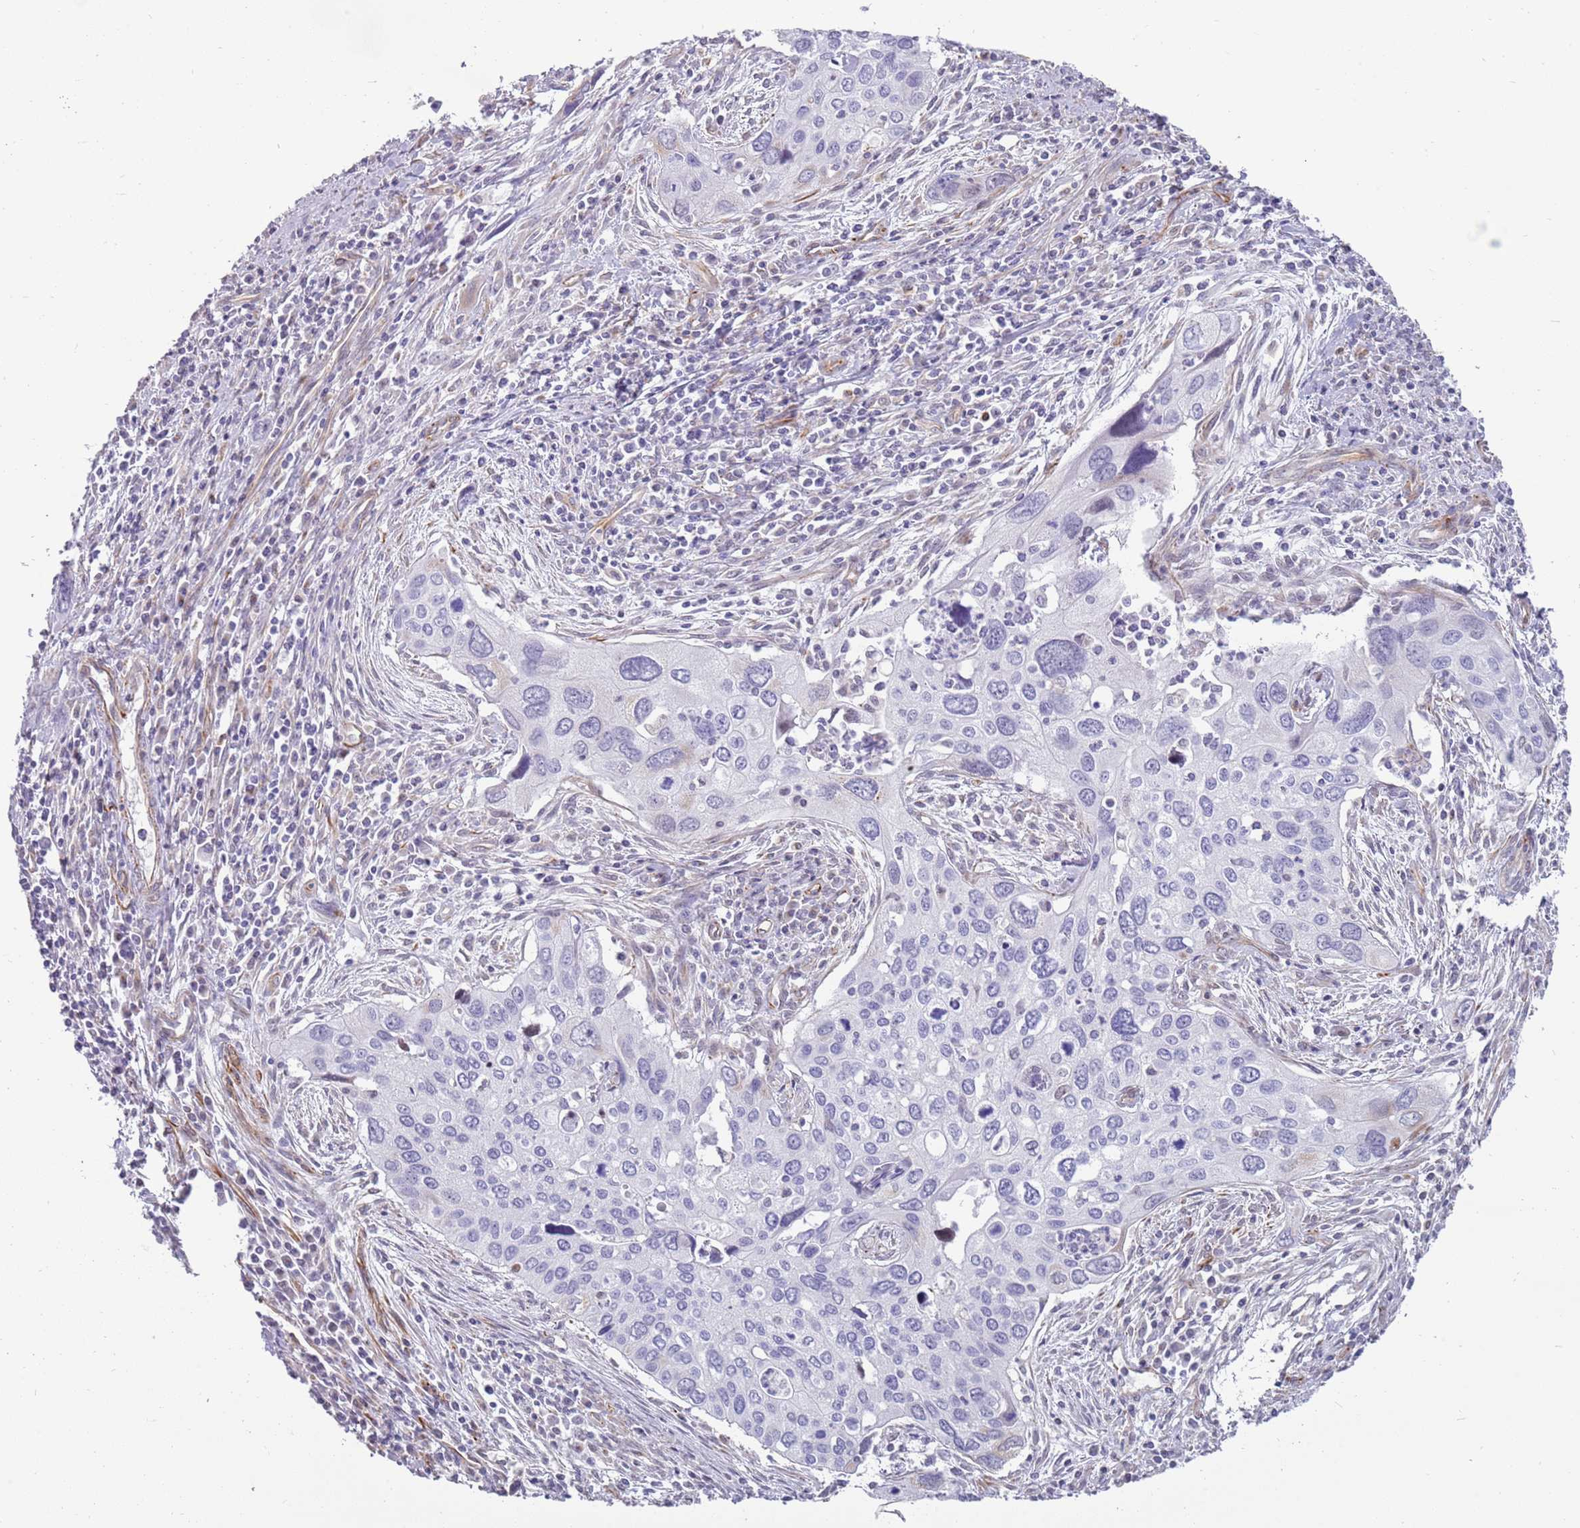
{"staining": {"intensity": "negative", "quantity": "none", "location": "none"}, "tissue": "cervical cancer", "cell_type": "Tumor cells", "image_type": "cancer", "snomed": [{"axis": "morphology", "description": "Squamous cell carcinoma, NOS"}, {"axis": "topography", "description": "Cervix"}], "caption": "DAB (3,3'-diaminobenzidine) immunohistochemical staining of cervical cancer demonstrates no significant positivity in tumor cells.", "gene": "NBPF3", "patient": {"sex": "female", "age": 55}}